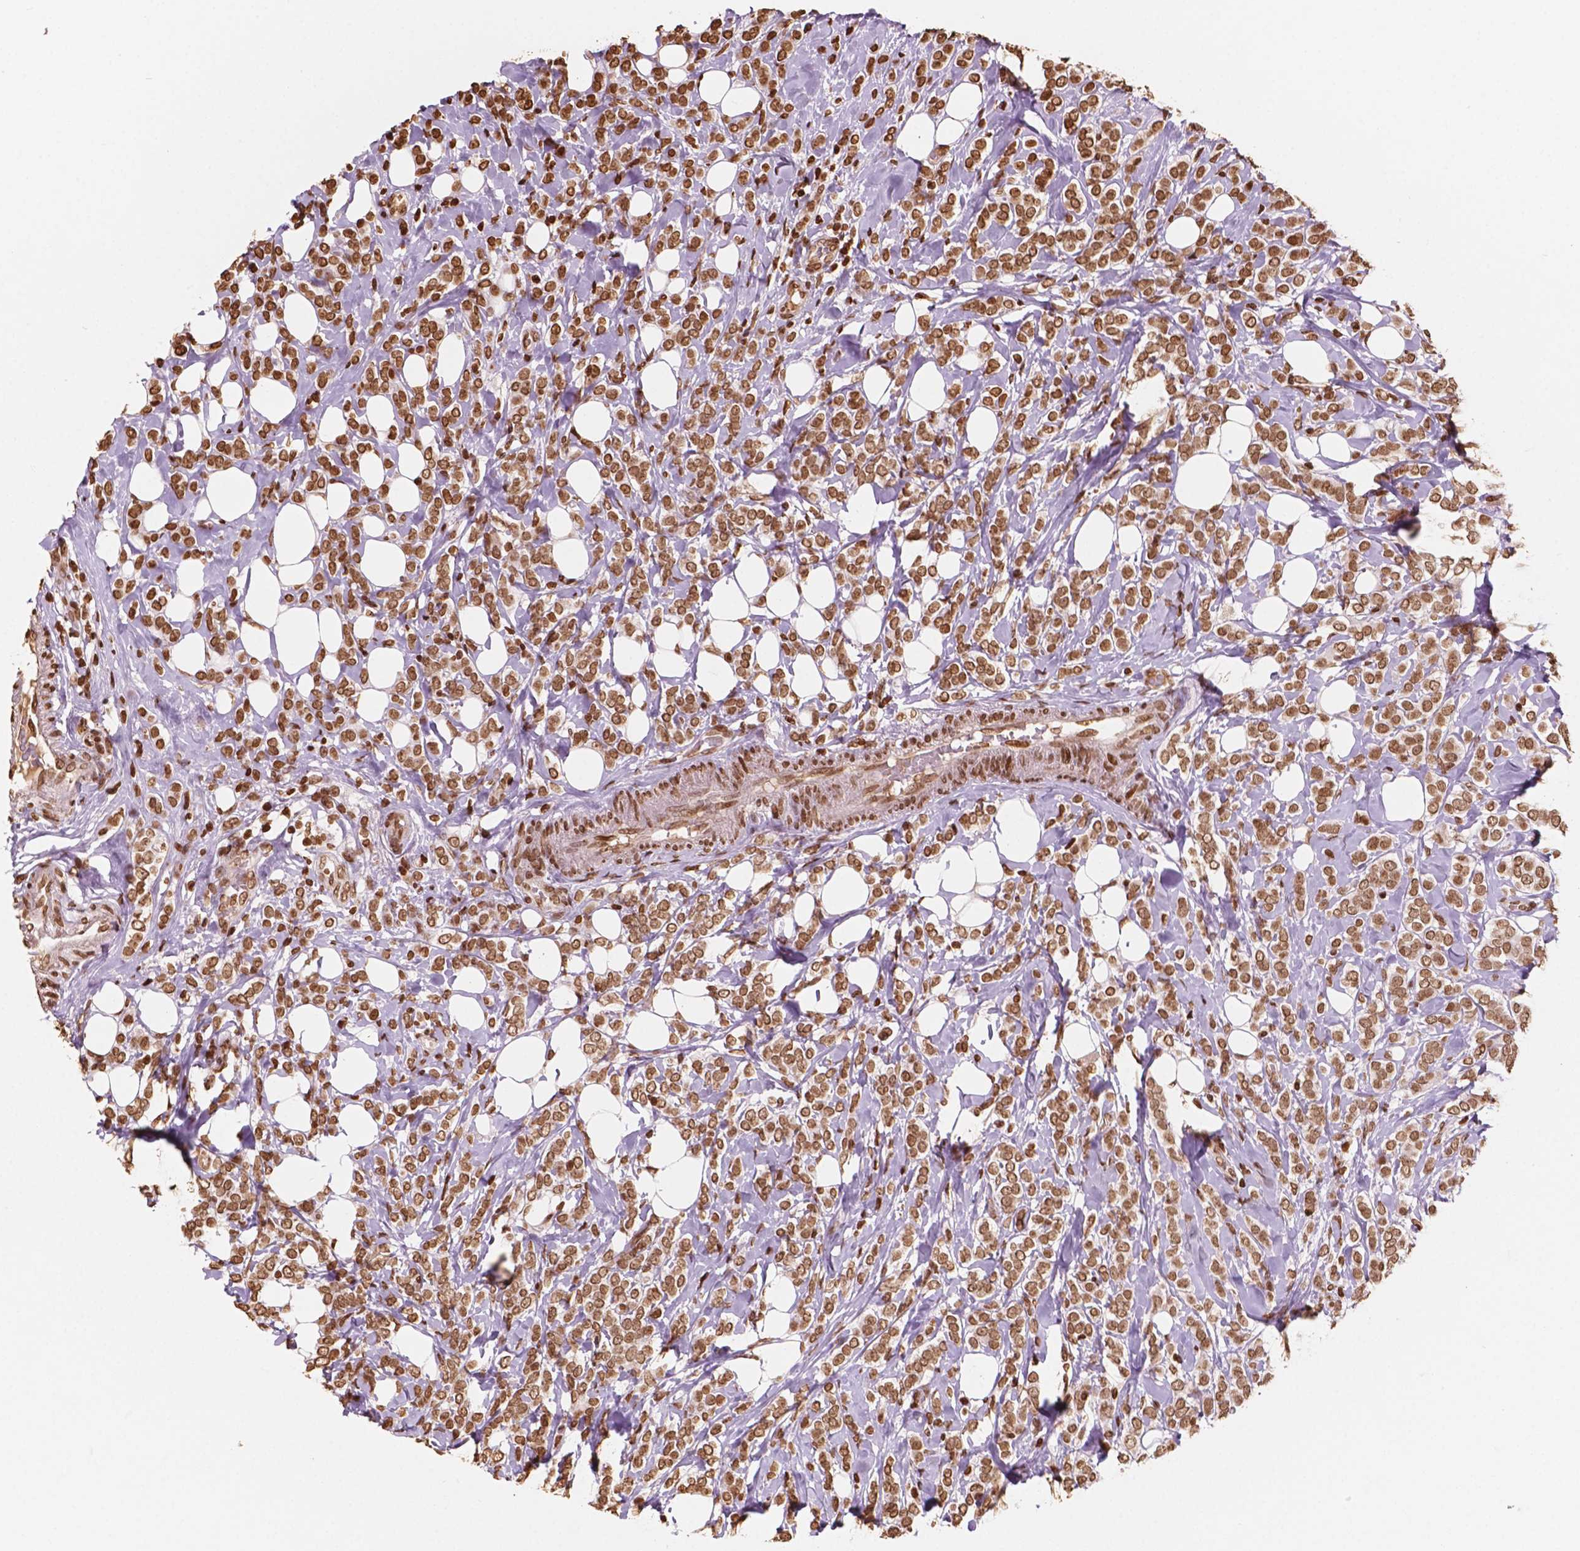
{"staining": {"intensity": "moderate", "quantity": ">75%", "location": "nuclear"}, "tissue": "breast cancer", "cell_type": "Tumor cells", "image_type": "cancer", "snomed": [{"axis": "morphology", "description": "Lobular carcinoma"}, {"axis": "topography", "description": "Breast"}], "caption": "Breast cancer stained with a brown dye demonstrates moderate nuclear positive staining in about >75% of tumor cells.", "gene": "H3C7", "patient": {"sex": "female", "age": 49}}